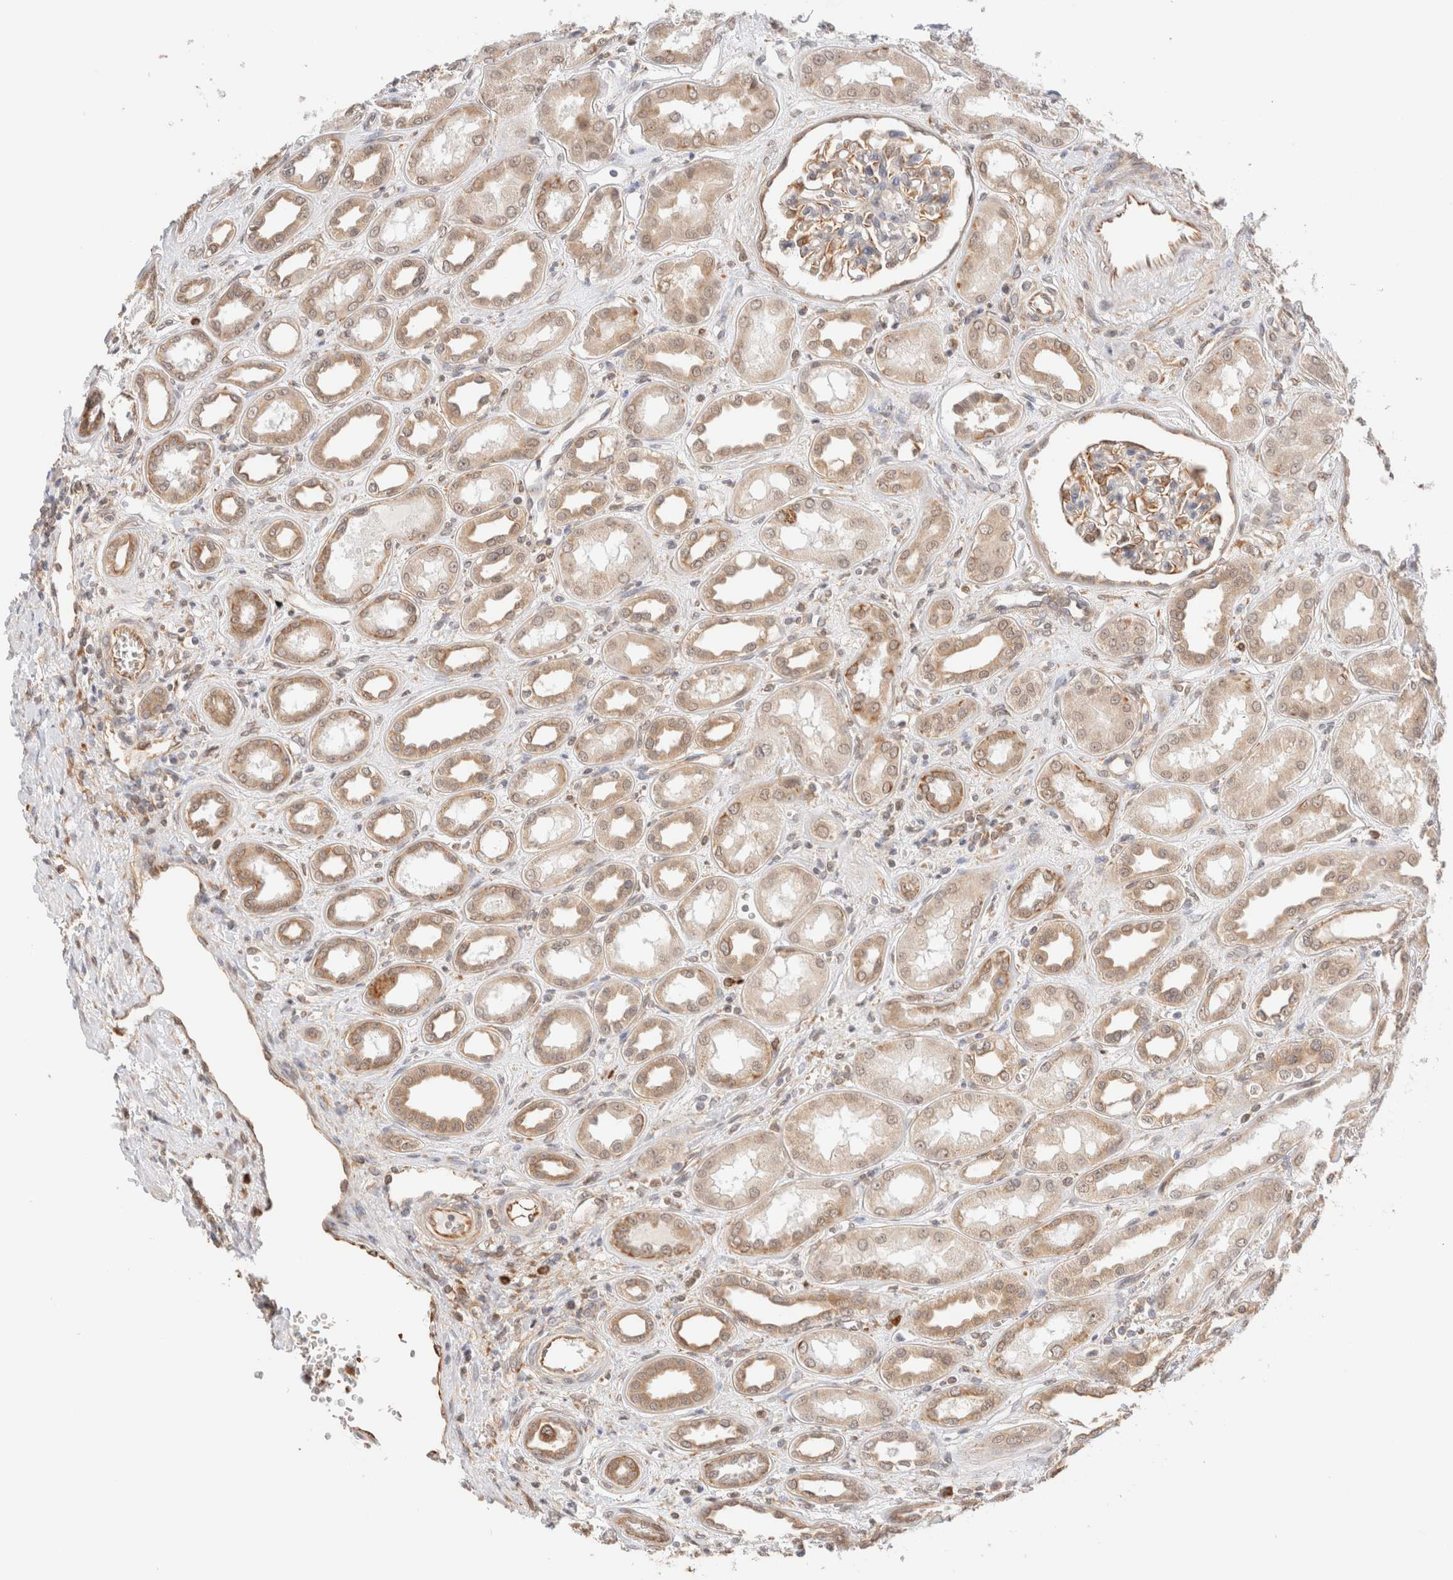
{"staining": {"intensity": "weak", "quantity": "25%-75%", "location": "cytoplasmic/membranous"}, "tissue": "kidney", "cell_type": "Cells in glomeruli", "image_type": "normal", "snomed": [{"axis": "morphology", "description": "Normal tissue, NOS"}, {"axis": "topography", "description": "Kidney"}], "caption": "A micrograph of human kidney stained for a protein exhibits weak cytoplasmic/membranous brown staining in cells in glomeruli.", "gene": "SYVN1", "patient": {"sex": "male", "age": 59}}